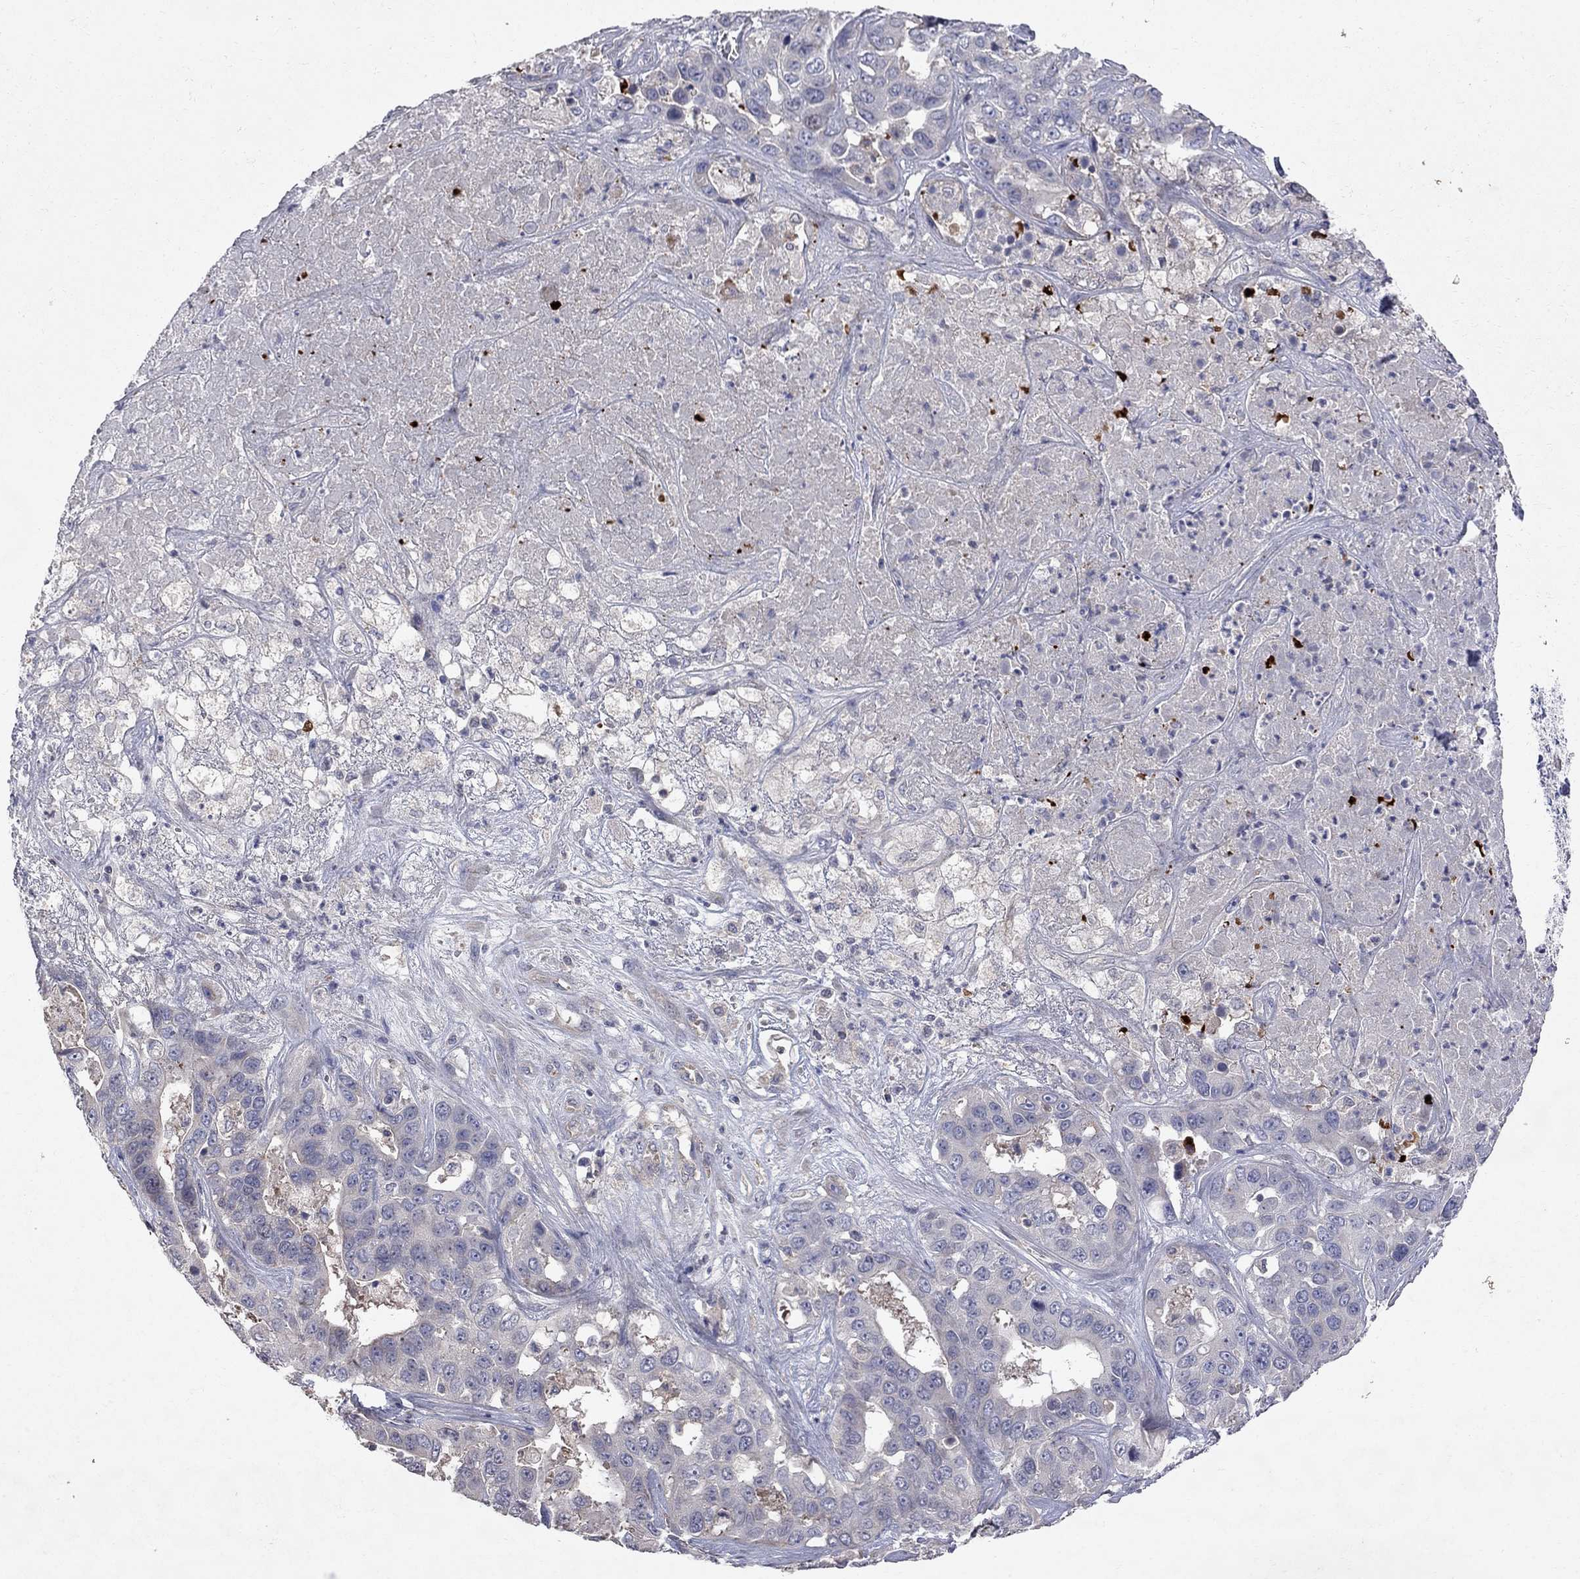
{"staining": {"intensity": "negative", "quantity": "none", "location": "none"}, "tissue": "liver cancer", "cell_type": "Tumor cells", "image_type": "cancer", "snomed": [{"axis": "morphology", "description": "Cholangiocarcinoma"}, {"axis": "topography", "description": "Liver"}], "caption": "Tumor cells show no significant positivity in cholangiocarcinoma (liver).", "gene": "ABI3", "patient": {"sex": "female", "age": 52}}